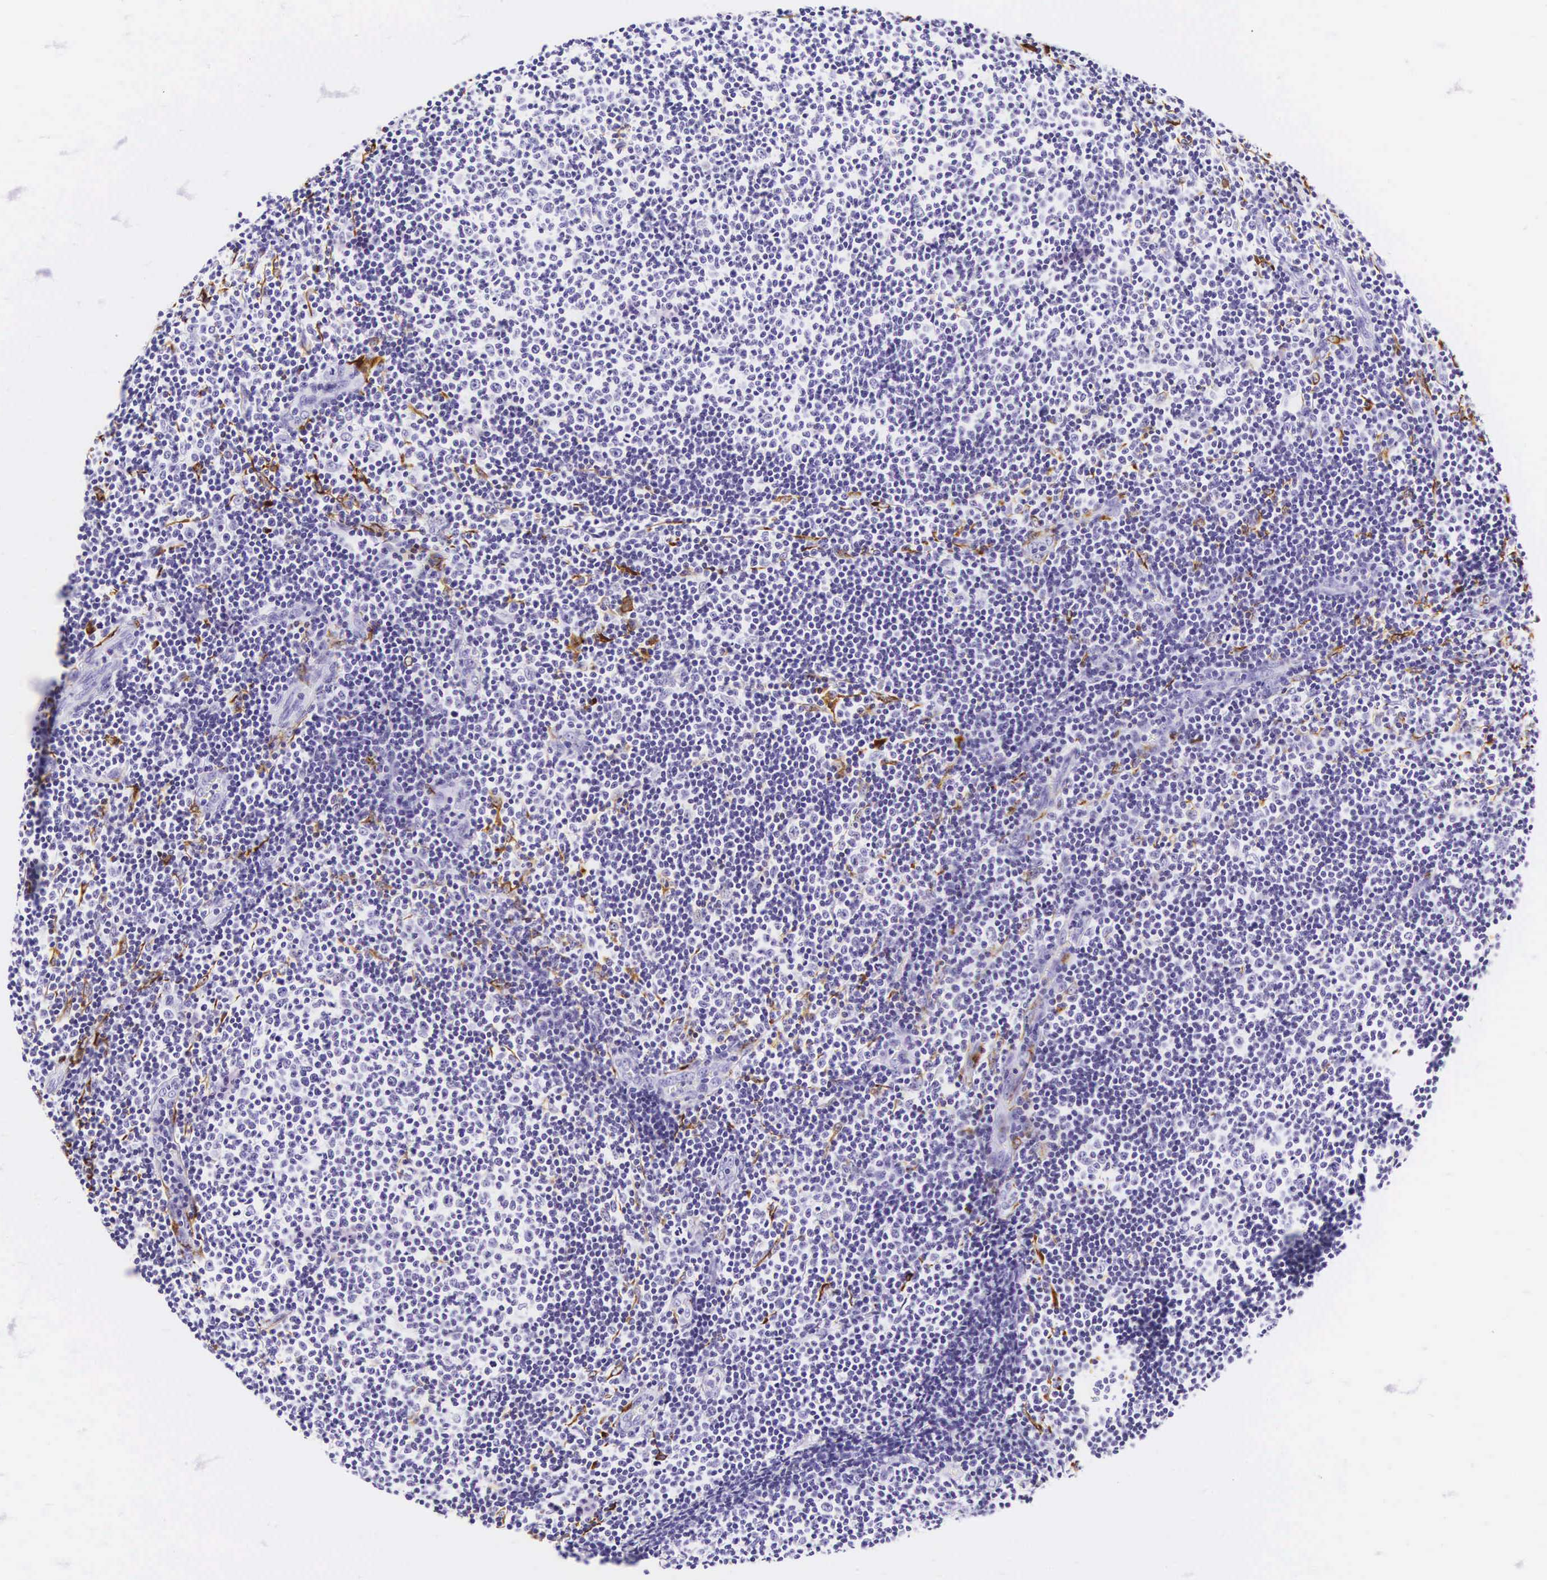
{"staining": {"intensity": "negative", "quantity": "none", "location": "none"}, "tissue": "lymphoma", "cell_type": "Tumor cells", "image_type": "cancer", "snomed": [{"axis": "morphology", "description": "Malignant lymphoma, non-Hodgkin's type, Low grade"}, {"axis": "topography", "description": "Lymph node"}], "caption": "Immunohistochemical staining of malignant lymphoma, non-Hodgkin's type (low-grade) displays no significant positivity in tumor cells.", "gene": "KRT18", "patient": {"sex": "male", "age": 49}}